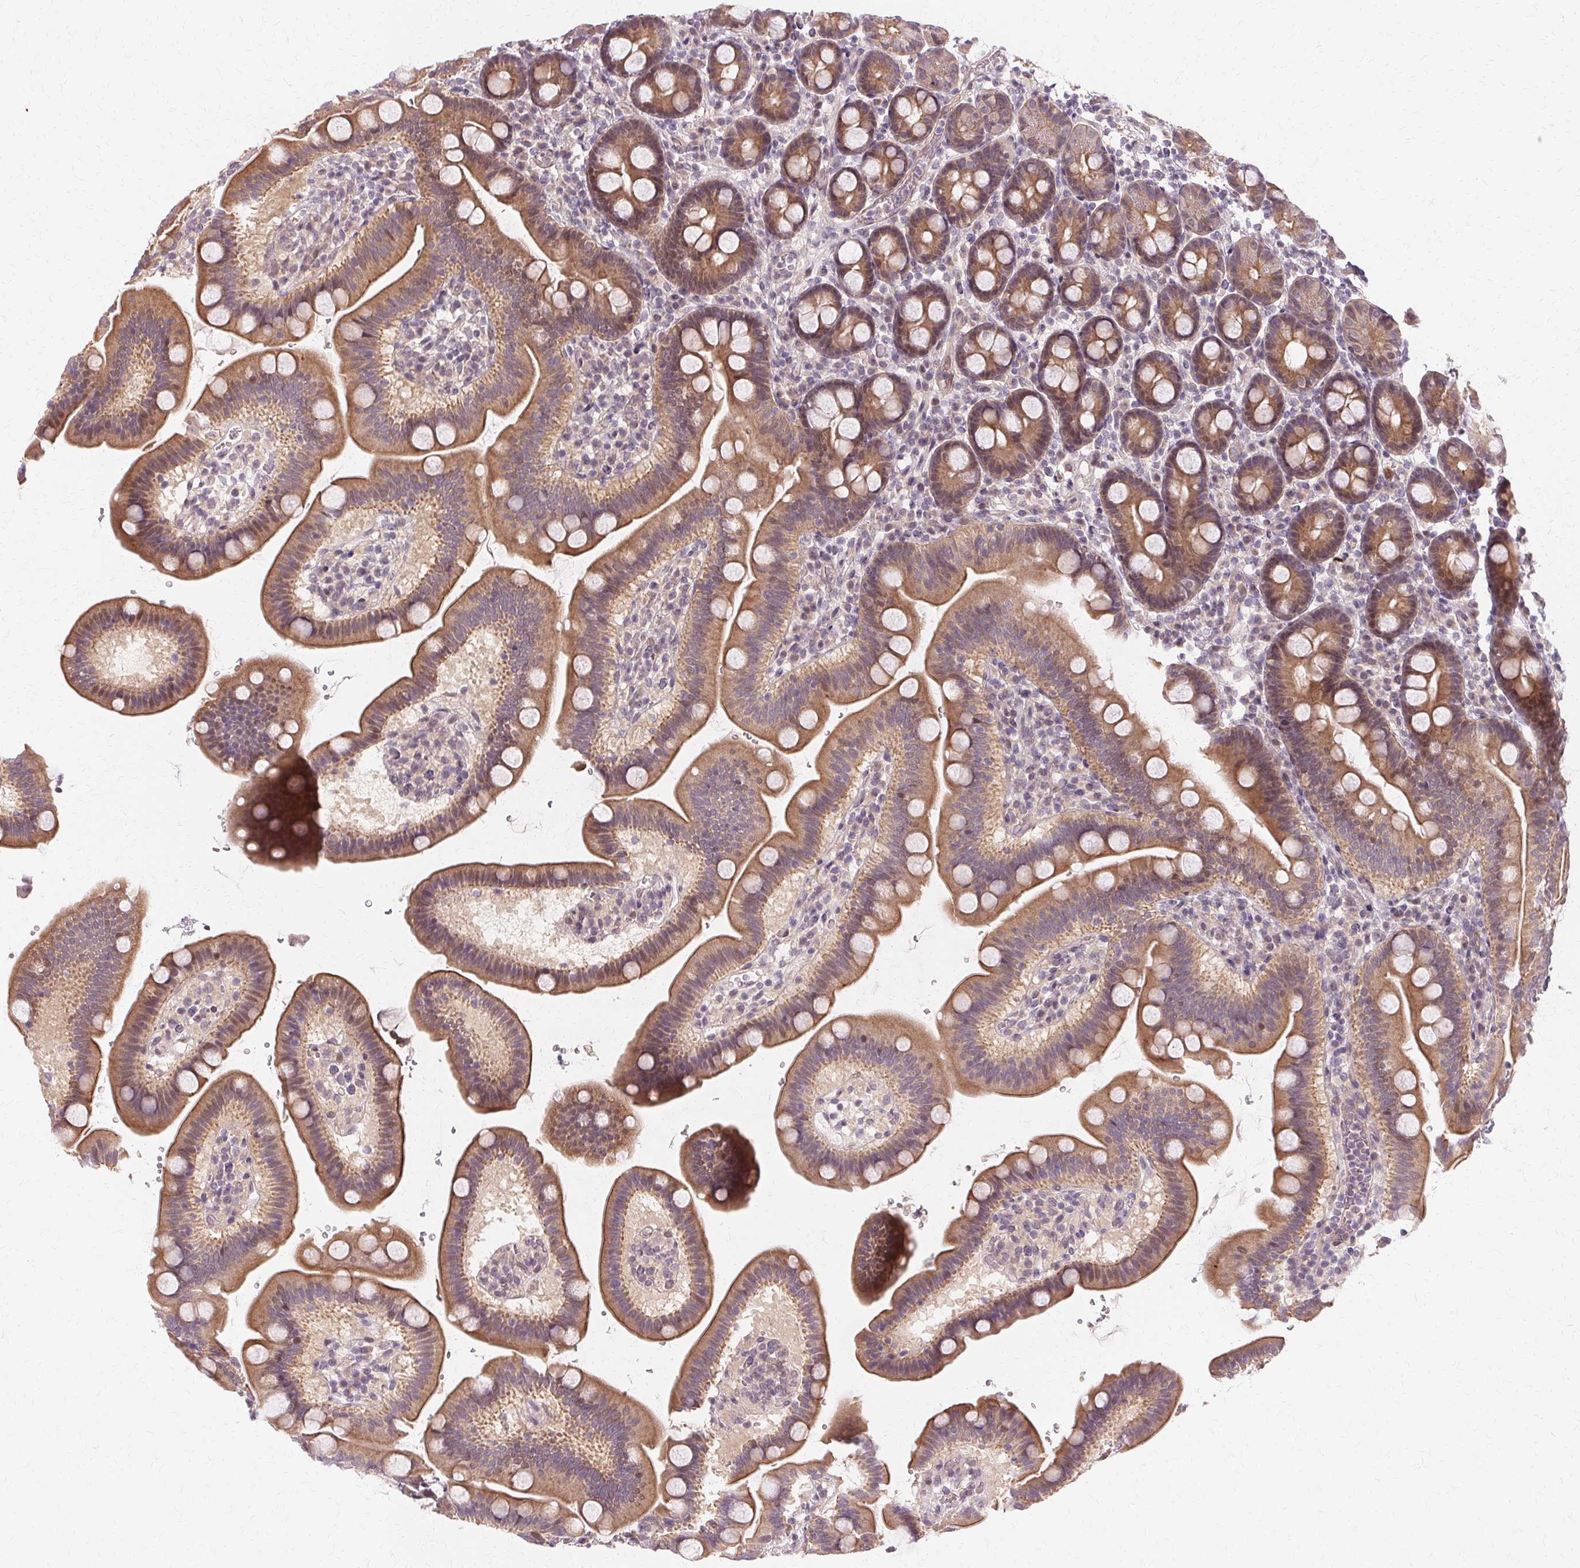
{"staining": {"intensity": "moderate", "quantity": ">75%", "location": "cytoplasmic/membranous"}, "tissue": "duodenum", "cell_type": "Glandular cells", "image_type": "normal", "snomed": [{"axis": "morphology", "description": "Normal tissue, NOS"}, {"axis": "topography", "description": "Duodenum"}], "caption": "Moderate cytoplasmic/membranous protein staining is present in about >75% of glandular cells in duodenum. (Stains: DAB in brown, nuclei in blue, Microscopy: brightfield microscopy at high magnification).", "gene": "USP8", "patient": {"sex": "male", "age": 59}}